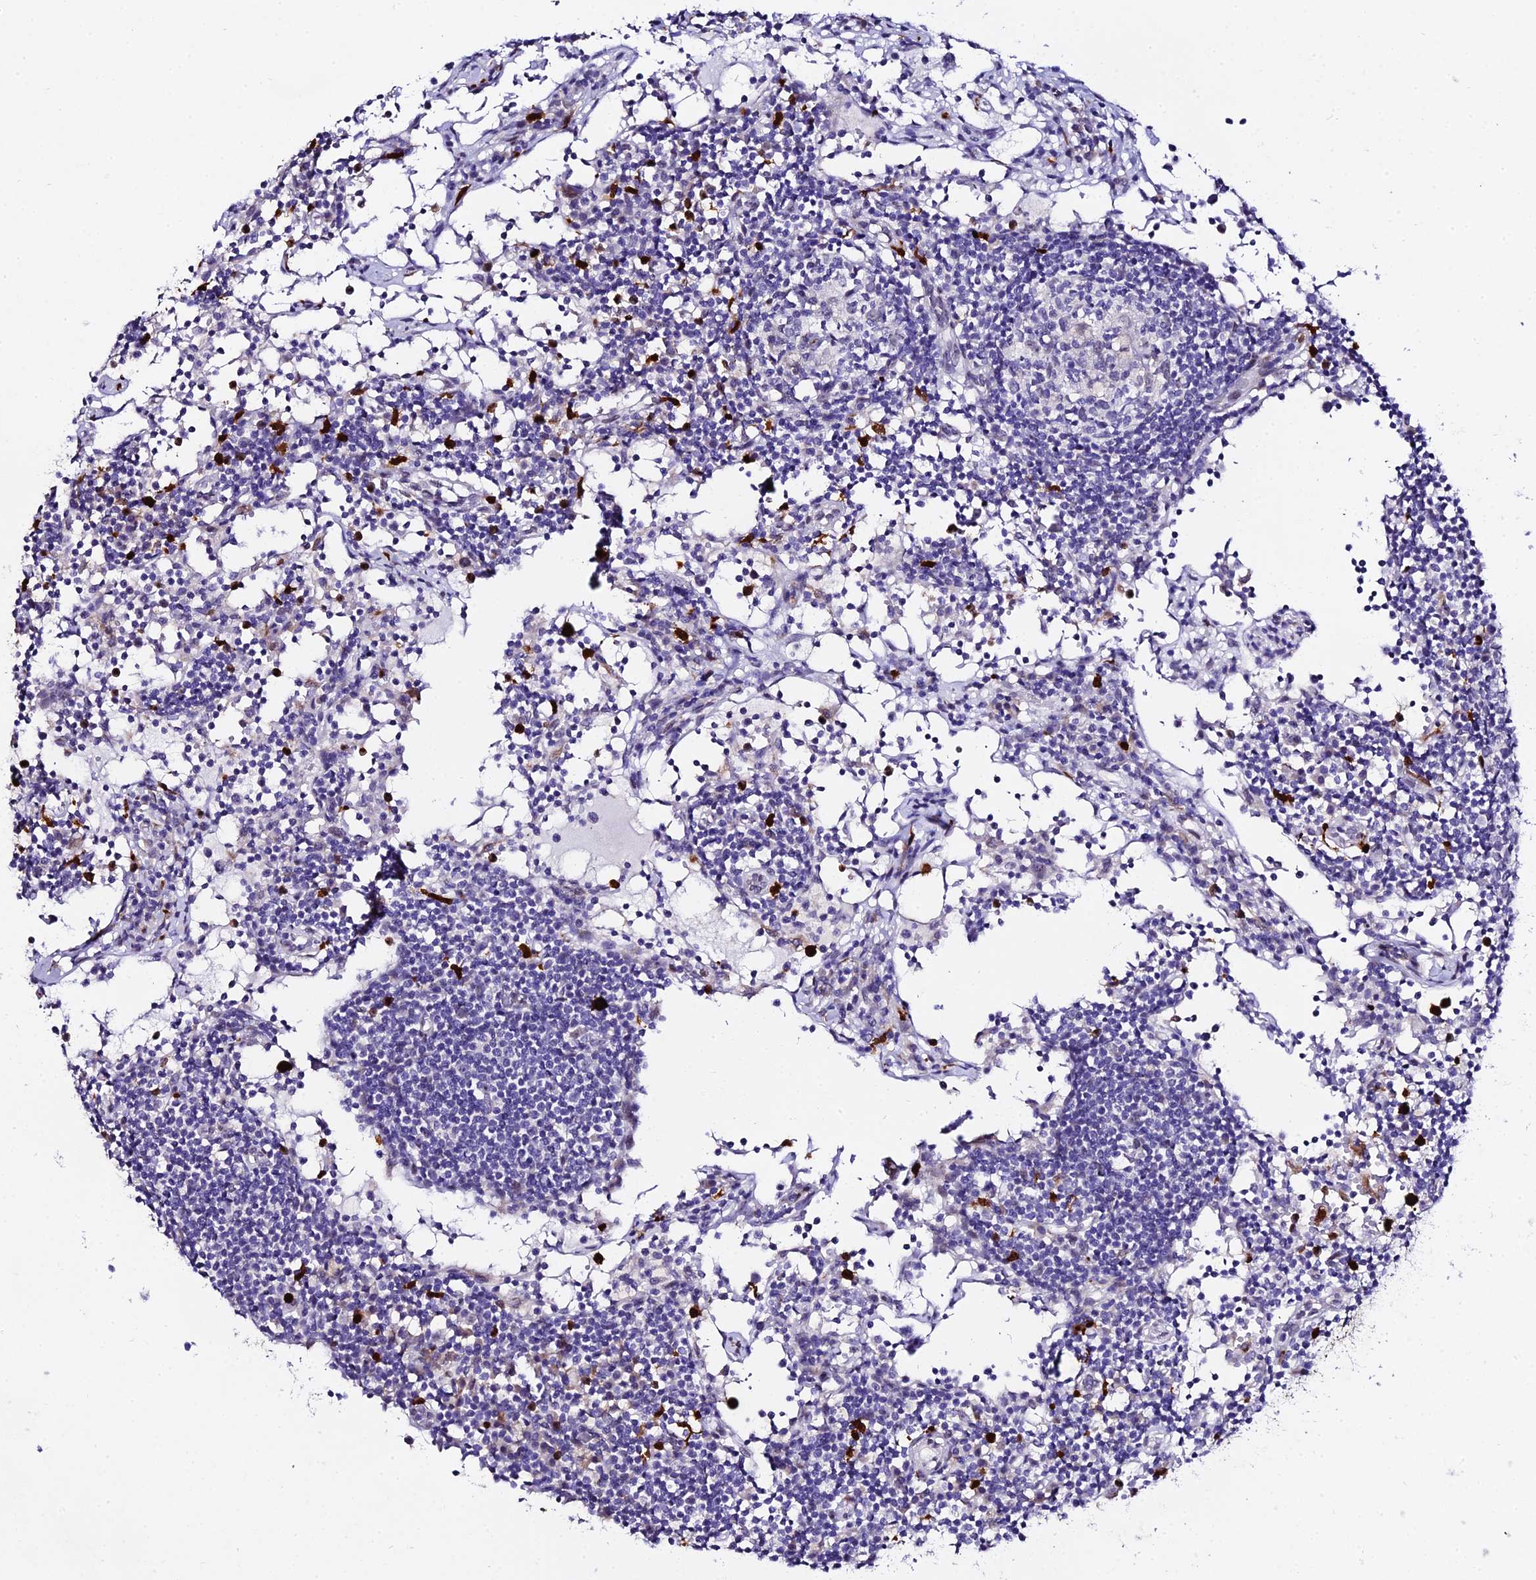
{"staining": {"intensity": "negative", "quantity": "none", "location": "none"}, "tissue": "lymph node", "cell_type": "Germinal center cells", "image_type": "normal", "snomed": [{"axis": "morphology", "description": "Normal tissue, NOS"}, {"axis": "topography", "description": "Lymph node"}], "caption": "Immunohistochemistry (IHC) histopathology image of benign lymph node stained for a protein (brown), which reveals no staining in germinal center cells.", "gene": "MCM10", "patient": {"sex": "female", "age": 55}}